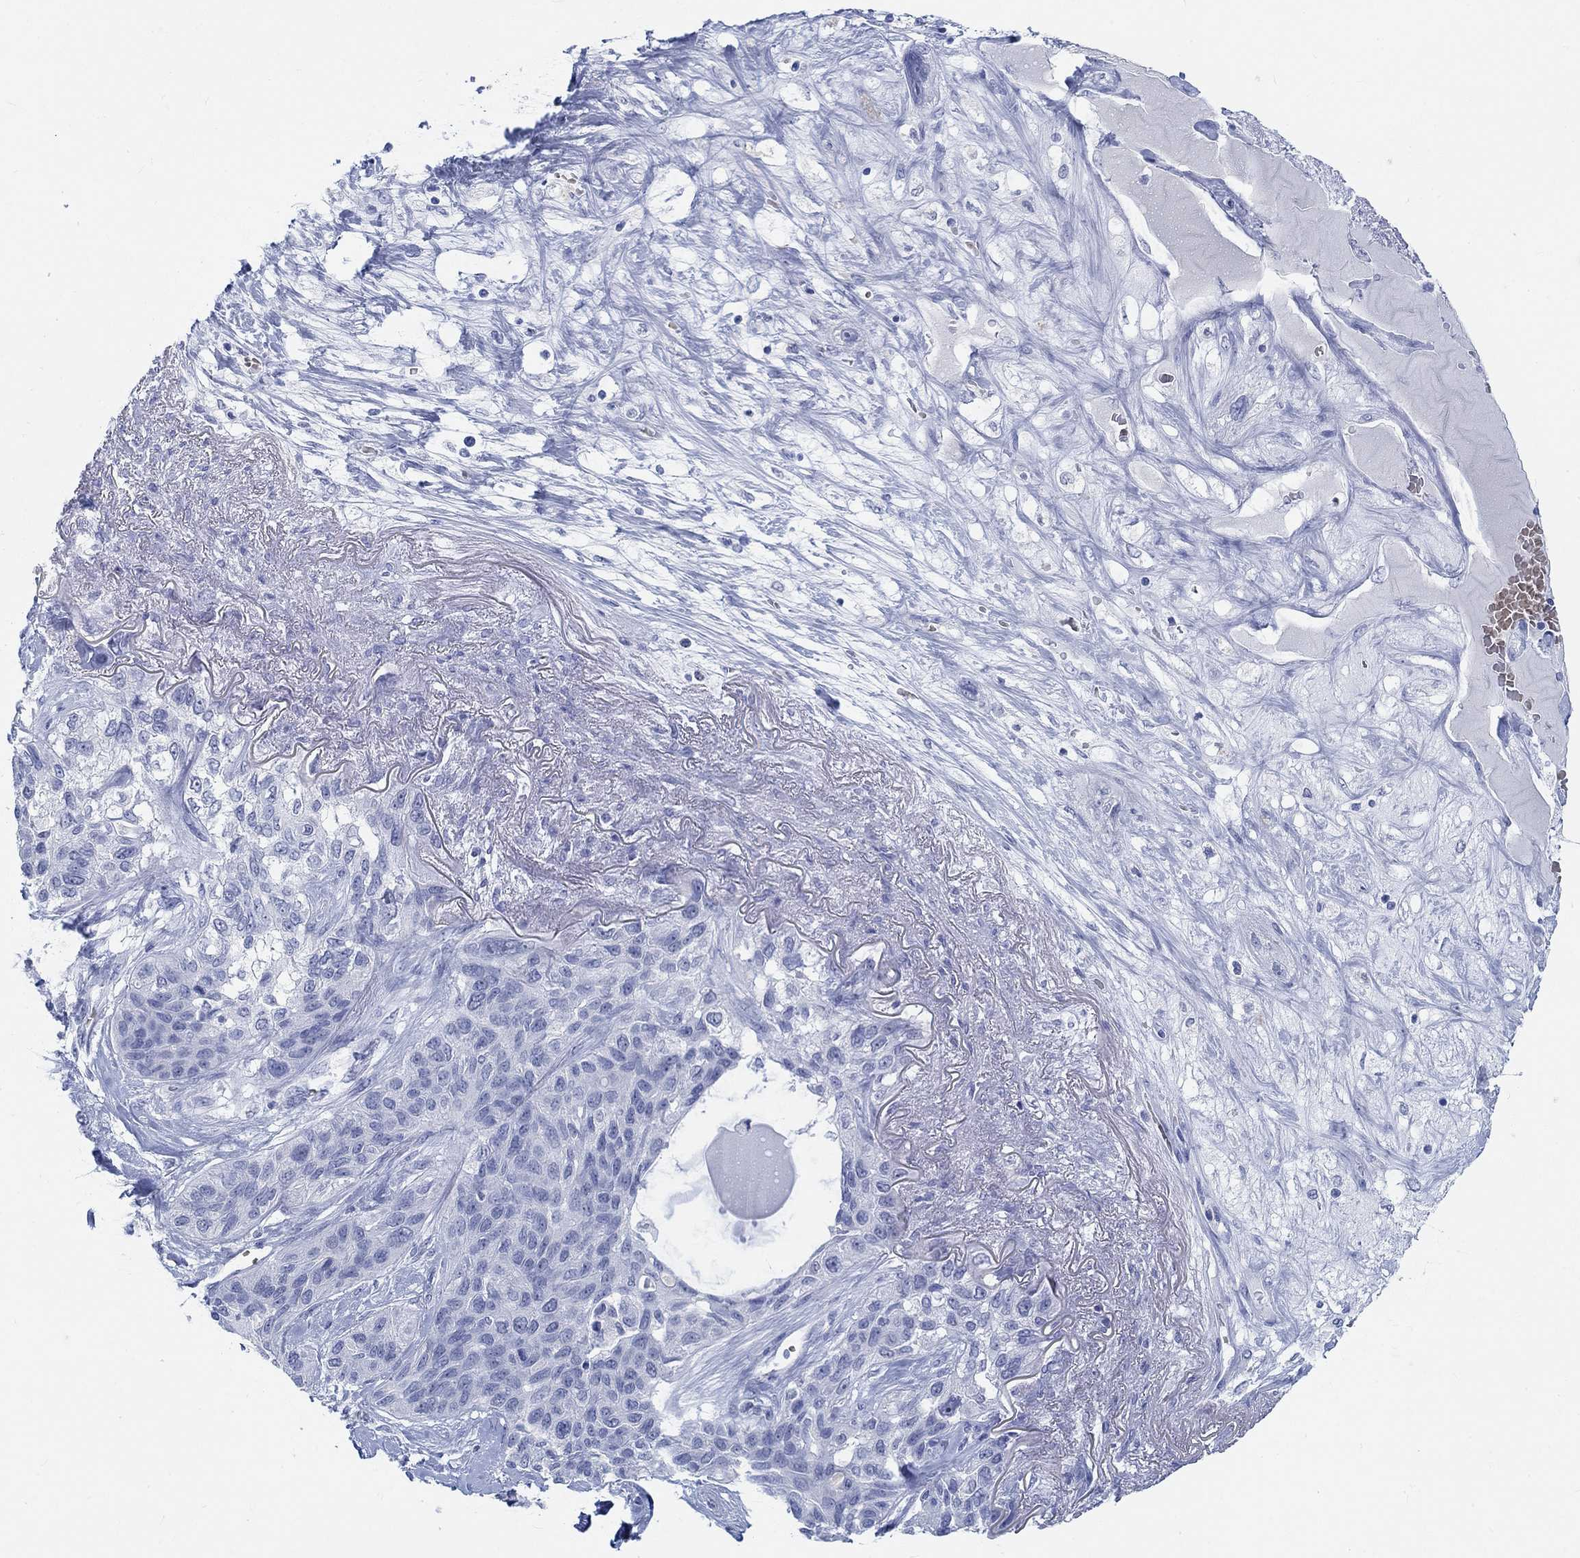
{"staining": {"intensity": "negative", "quantity": "none", "location": "none"}, "tissue": "lung cancer", "cell_type": "Tumor cells", "image_type": "cancer", "snomed": [{"axis": "morphology", "description": "Squamous cell carcinoma, NOS"}, {"axis": "topography", "description": "Lung"}], "caption": "This histopathology image is of squamous cell carcinoma (lung) stained with IHC to label a protein in brown with the nuclei are counter-stained blue. There is no positivity in tumor cells.", "gene": "GRIA3", "patient": {"sex": "female", "age": 70}}